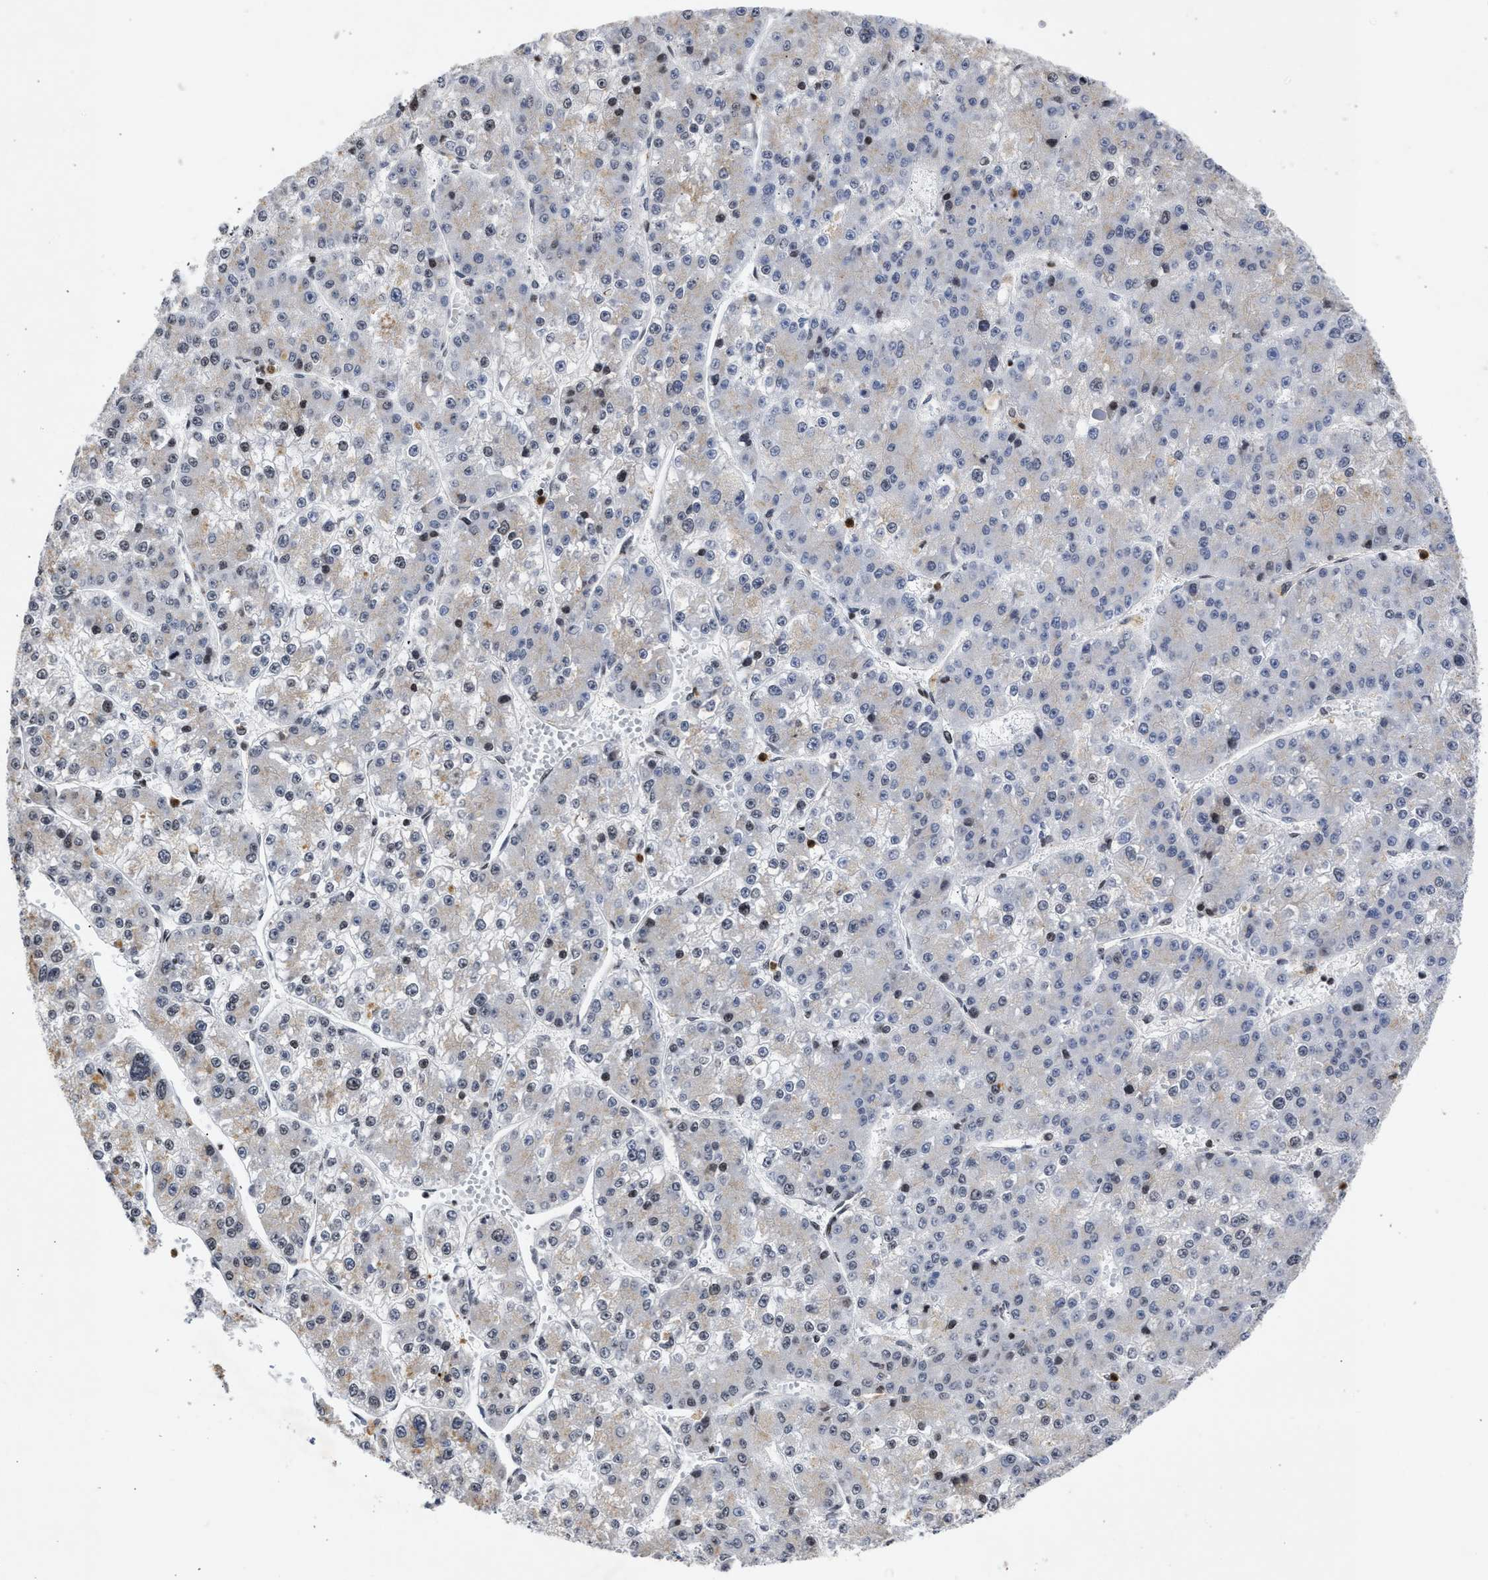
{"staining": {"intensity": "weak", "quantity": "<25%", "location": "cytoplasmic/membranous,nuclear"}, "tissue": "liver cancer", "cell_type": "Tumor cells", "image_type": "cancer", "snomed": [{"axis": "morphology", "description": "Carcinoma, Hepatocellular, NOS"}, {"axis": "topography", "description": "Liver"}], "caption": "Immunohistochemical staining of human liver cancer (hepatocellular carcinoma) demonstrates no significant staining in tumor cells. The staining is performed using DAB brown chromogen with nuclei counter-stained in using hematoxylin.", "gene": "ENSG00000142539", "patient": {"sex": "female", "age": 73}}